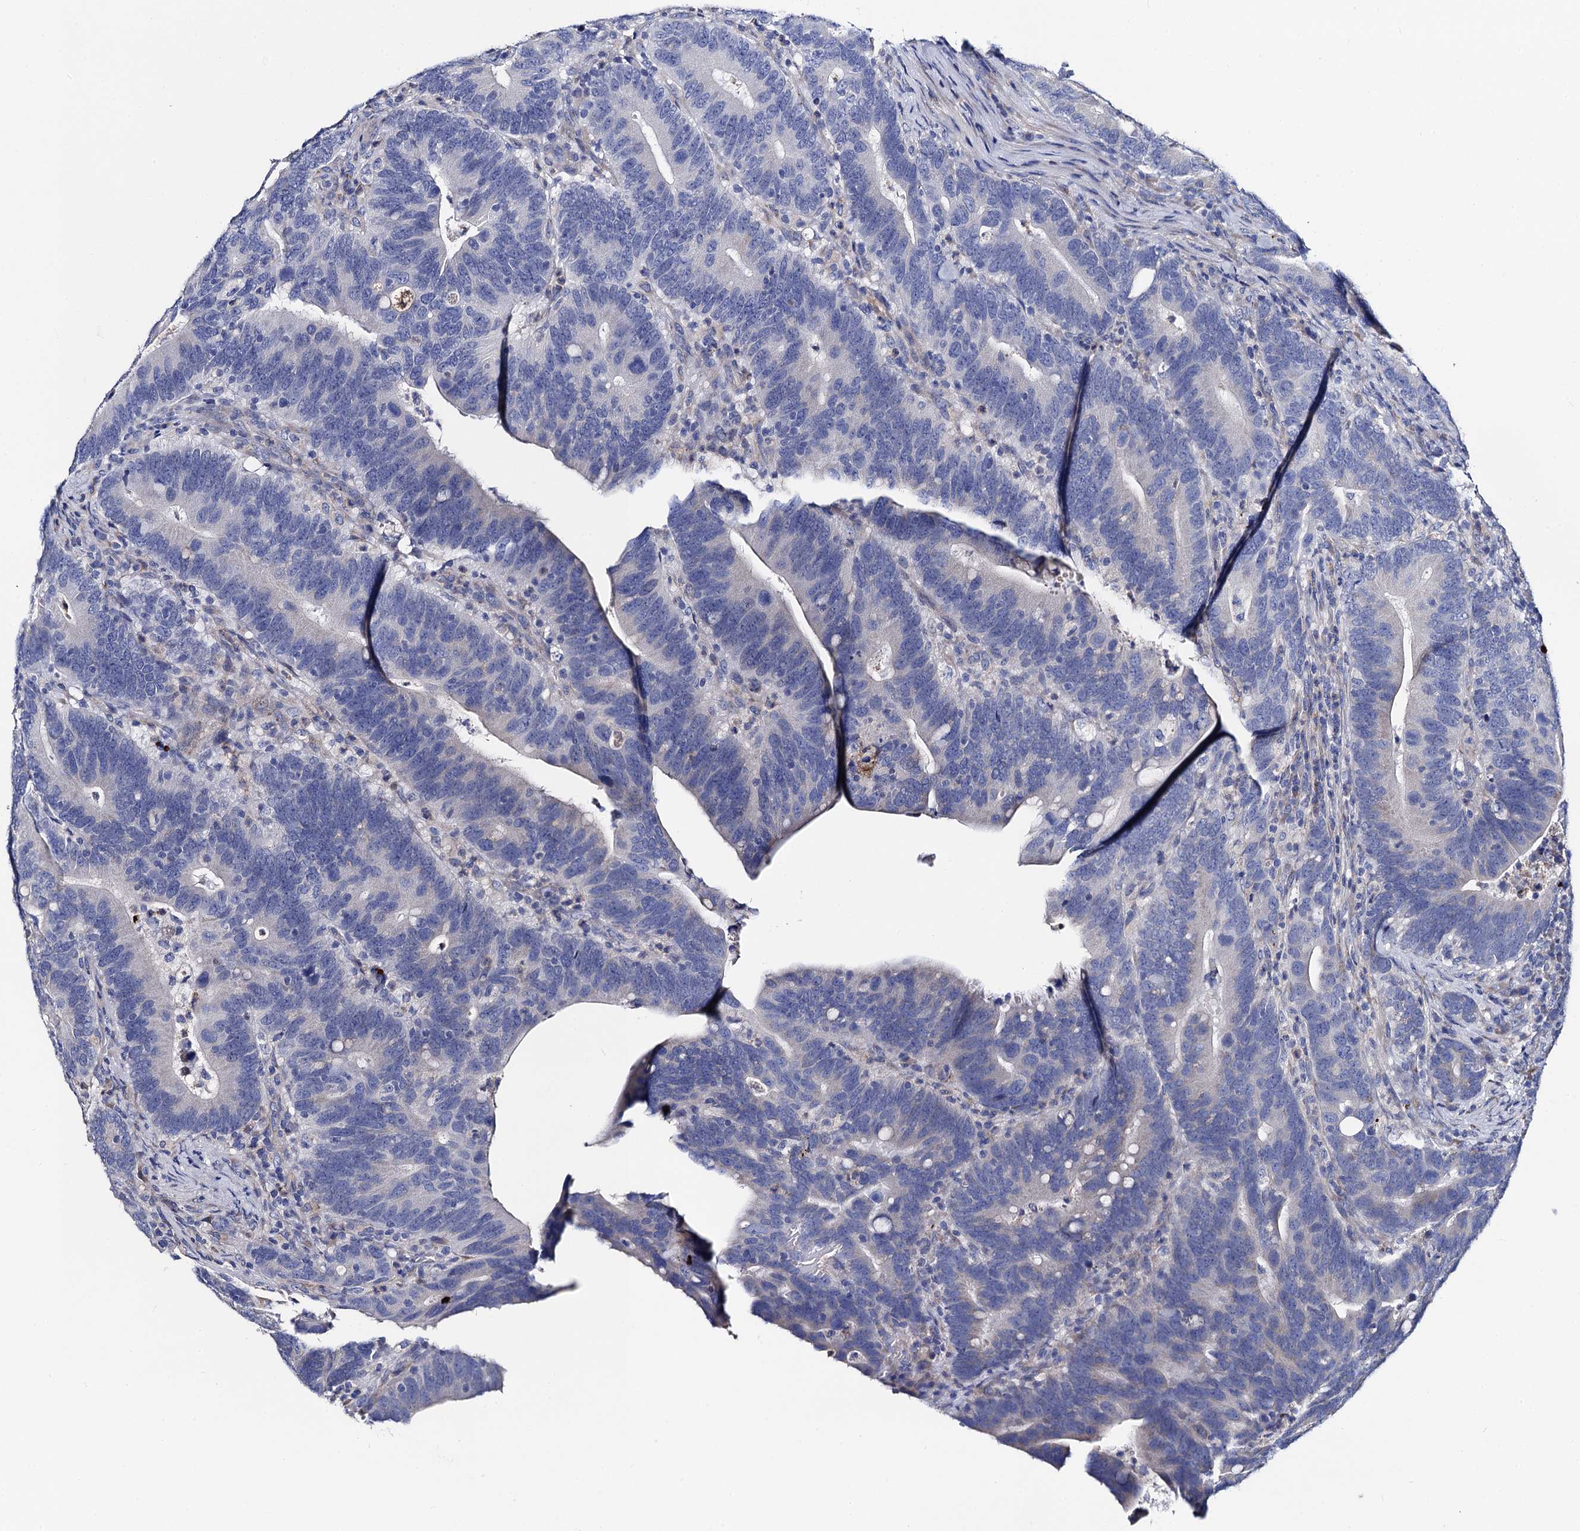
{"staining": {"intensity": "negative", "quantity": "none", "location": "none"}, "tissue": "colorectal cancer", "cell_type": "Tumor cells", "image_type": "cancer", "snomed": [{"axis": "morphology", "description": "Adenocarcinoma, NOS"}, {"axis": "topography", "description": "Colon"}], "caption": "Immunohistochemistry photomicrograph of colorectal cancer (adenocarcinoma) stained for a protein (brown), which shows no positivity in tumor cells.", "gene": "FREM3", "patient": {"sex": "female", "age": 66}}